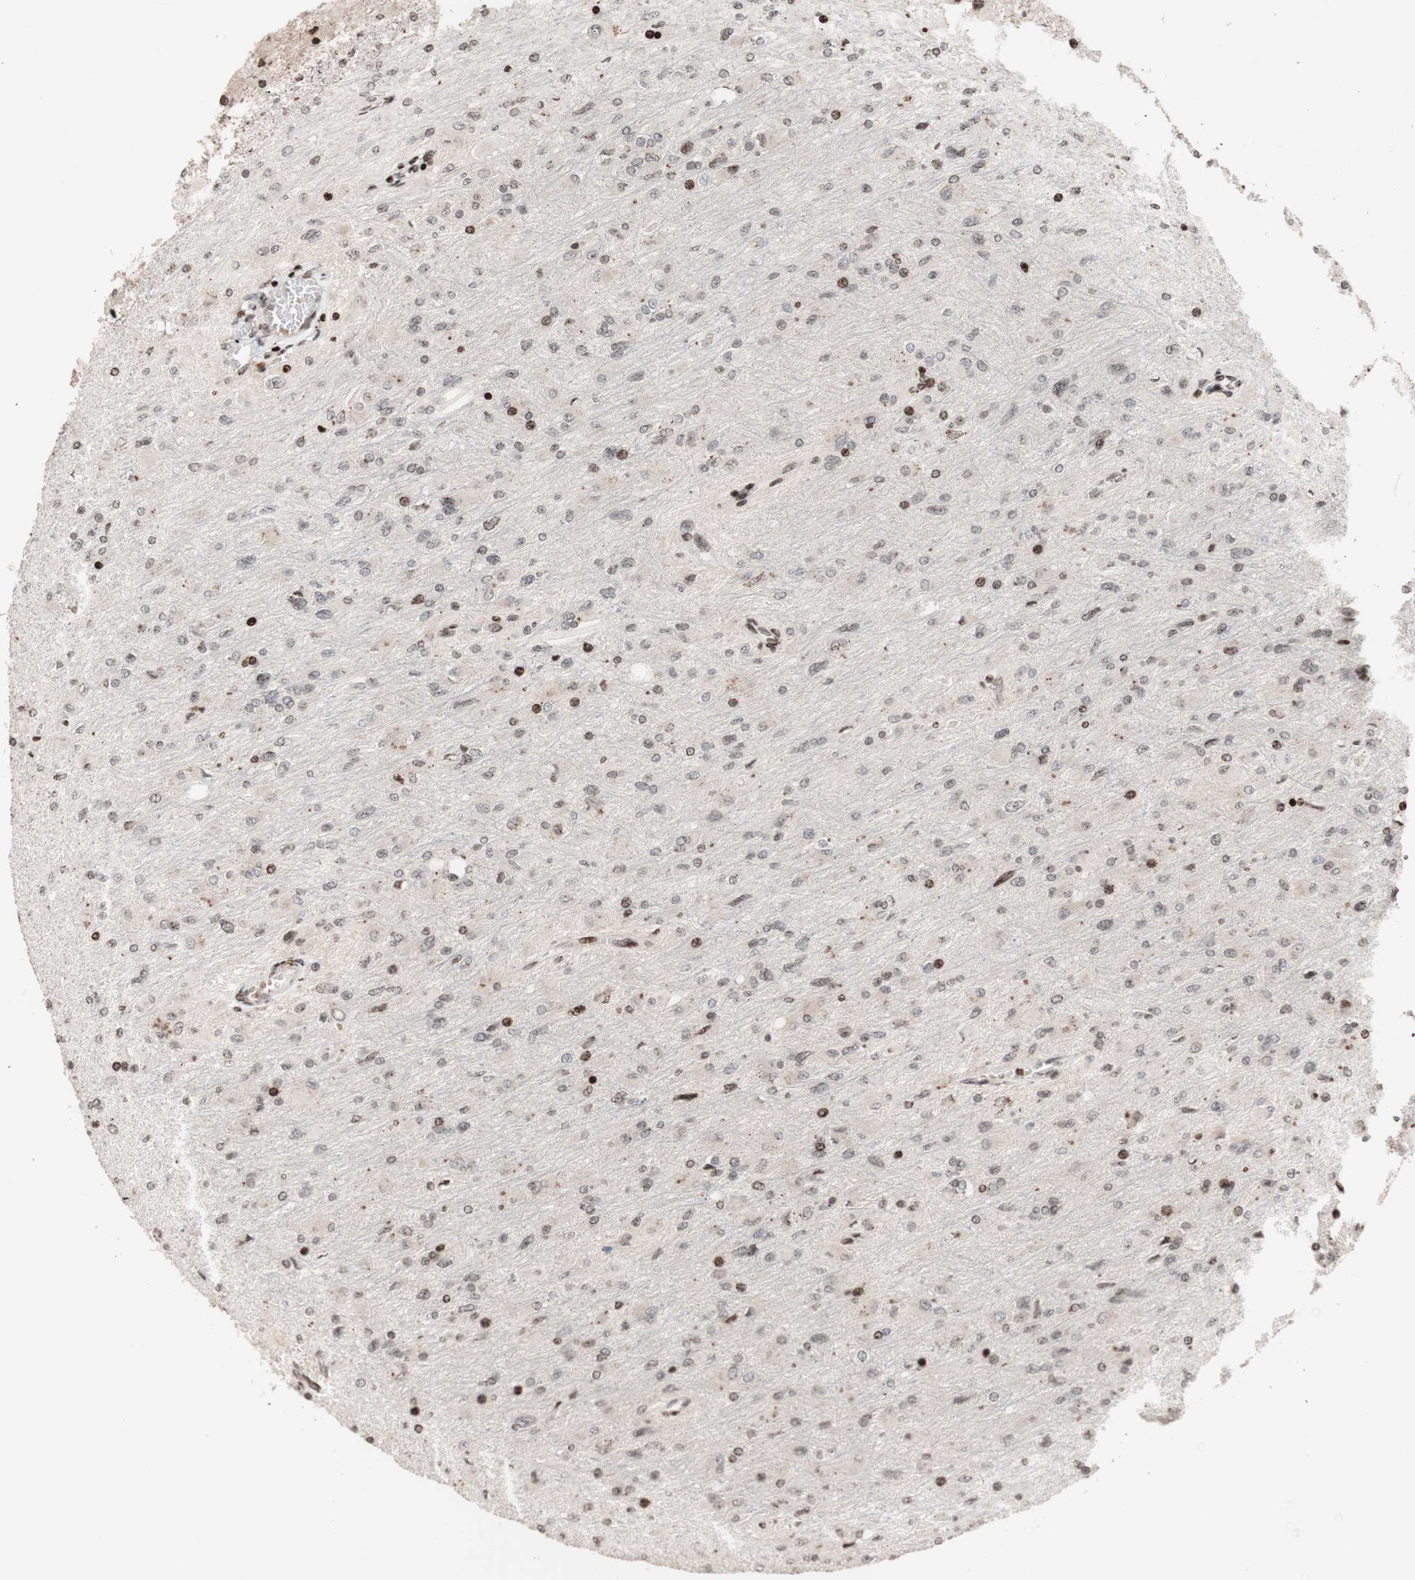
{"staining": {"intensity": "weak", "quantity": "<25%", "location": "nuclear"}, "tissue": "glioma", "cell_type": "Tumor cells", "image_type": "cancer", "snomed": [{"axis": "morphology", "description": "Glioma, malignant, High grade"}, {"axis": "topography", "description": "Cerebral cortex"}], "caption": "An immunohistochemistry (IHC) image of glioma is shown. There is no staining in tumor cells of glioma. (DAB (3,3'-diaminobenzidine) immunohistochemistry, high magnification).", "gene": "POLA1", "patient": {"sex": "female", "age": 36}}